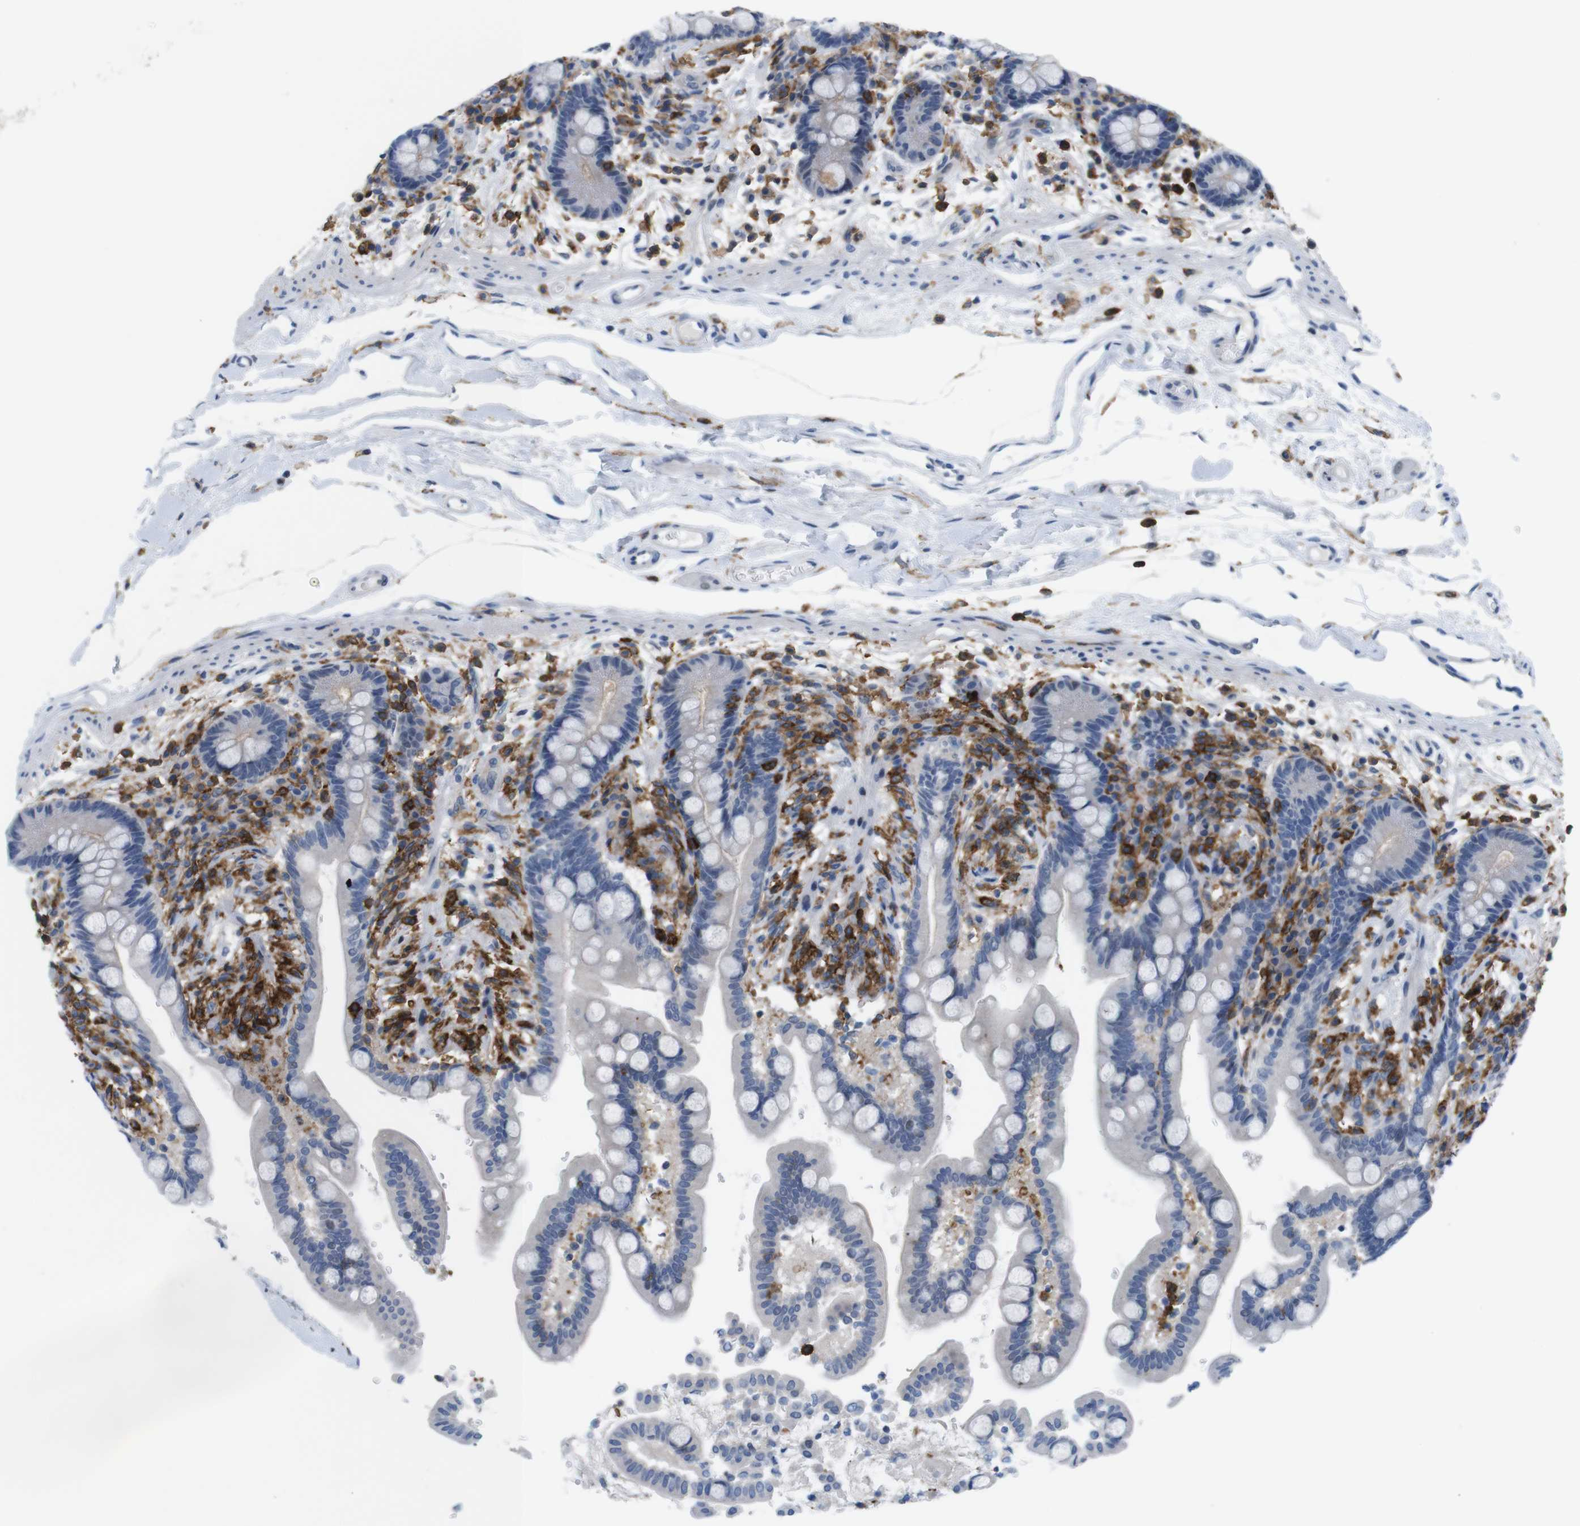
{"staining": {"intensity": "negative", "quantity": "none", "location": "none"}, "tissue": "colon", "cell_type": "Endothelial cells", "image_type": "normal", "snomed": [{"axis": "morphology", "description": "Normal tissue, NOS"}, {"axis": "topography", "description": "Colon"}], "caption": "Immunohistochemistry (IHC) micrograph of unremarkable colon: human colon stained with DAB (3,3'-diaminobenzidine) reveals no significant protein positivity in endothelial cells. (DAB immunohistochemistry (IHC), high magnification).", "gene": "CD300C", "patient": {"sex": "male", "age": 73}}